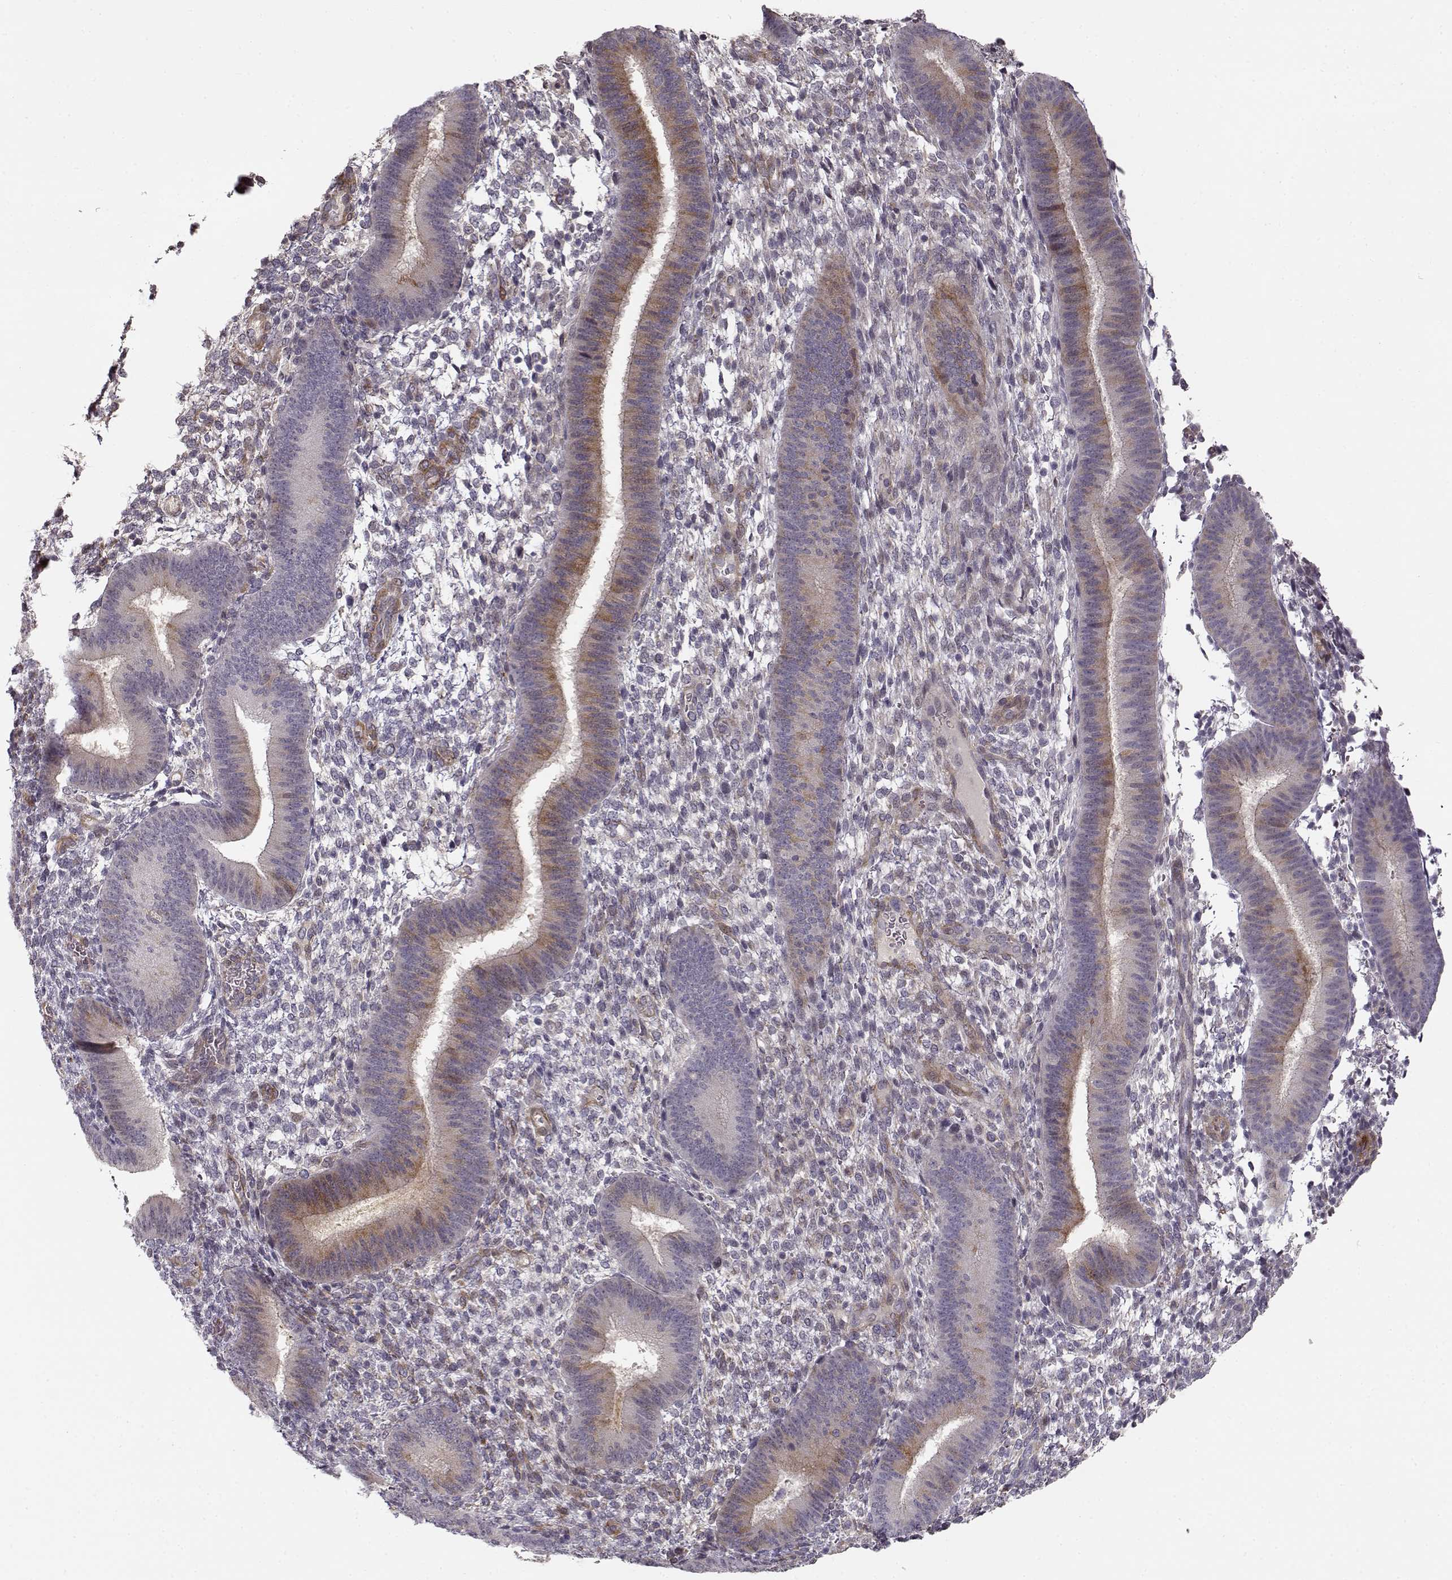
{"staining": {"intensity": "weak", "quantity": "<25%", "location": "cytoplasmic/membranous"}, "tissue": "endometrium", "cell_type": "Cells in endometrial stroma", "image_type": "normal", "snomed": [{"axis": "morphology", "description": "Normal tissue, NOS"}, {"axis": "topography", "description": "Endometrium"}], "caption": "An immunohistochemistry micrograph of normal endometrium is shown. There is no staining in cells in endometrial stroma of endometrium. (DAB immunohistochemistry (IHC) with hematoxylin counter stain).", "gene": "RGS9BP", "patient": {"sex": "female", "age": 39}}